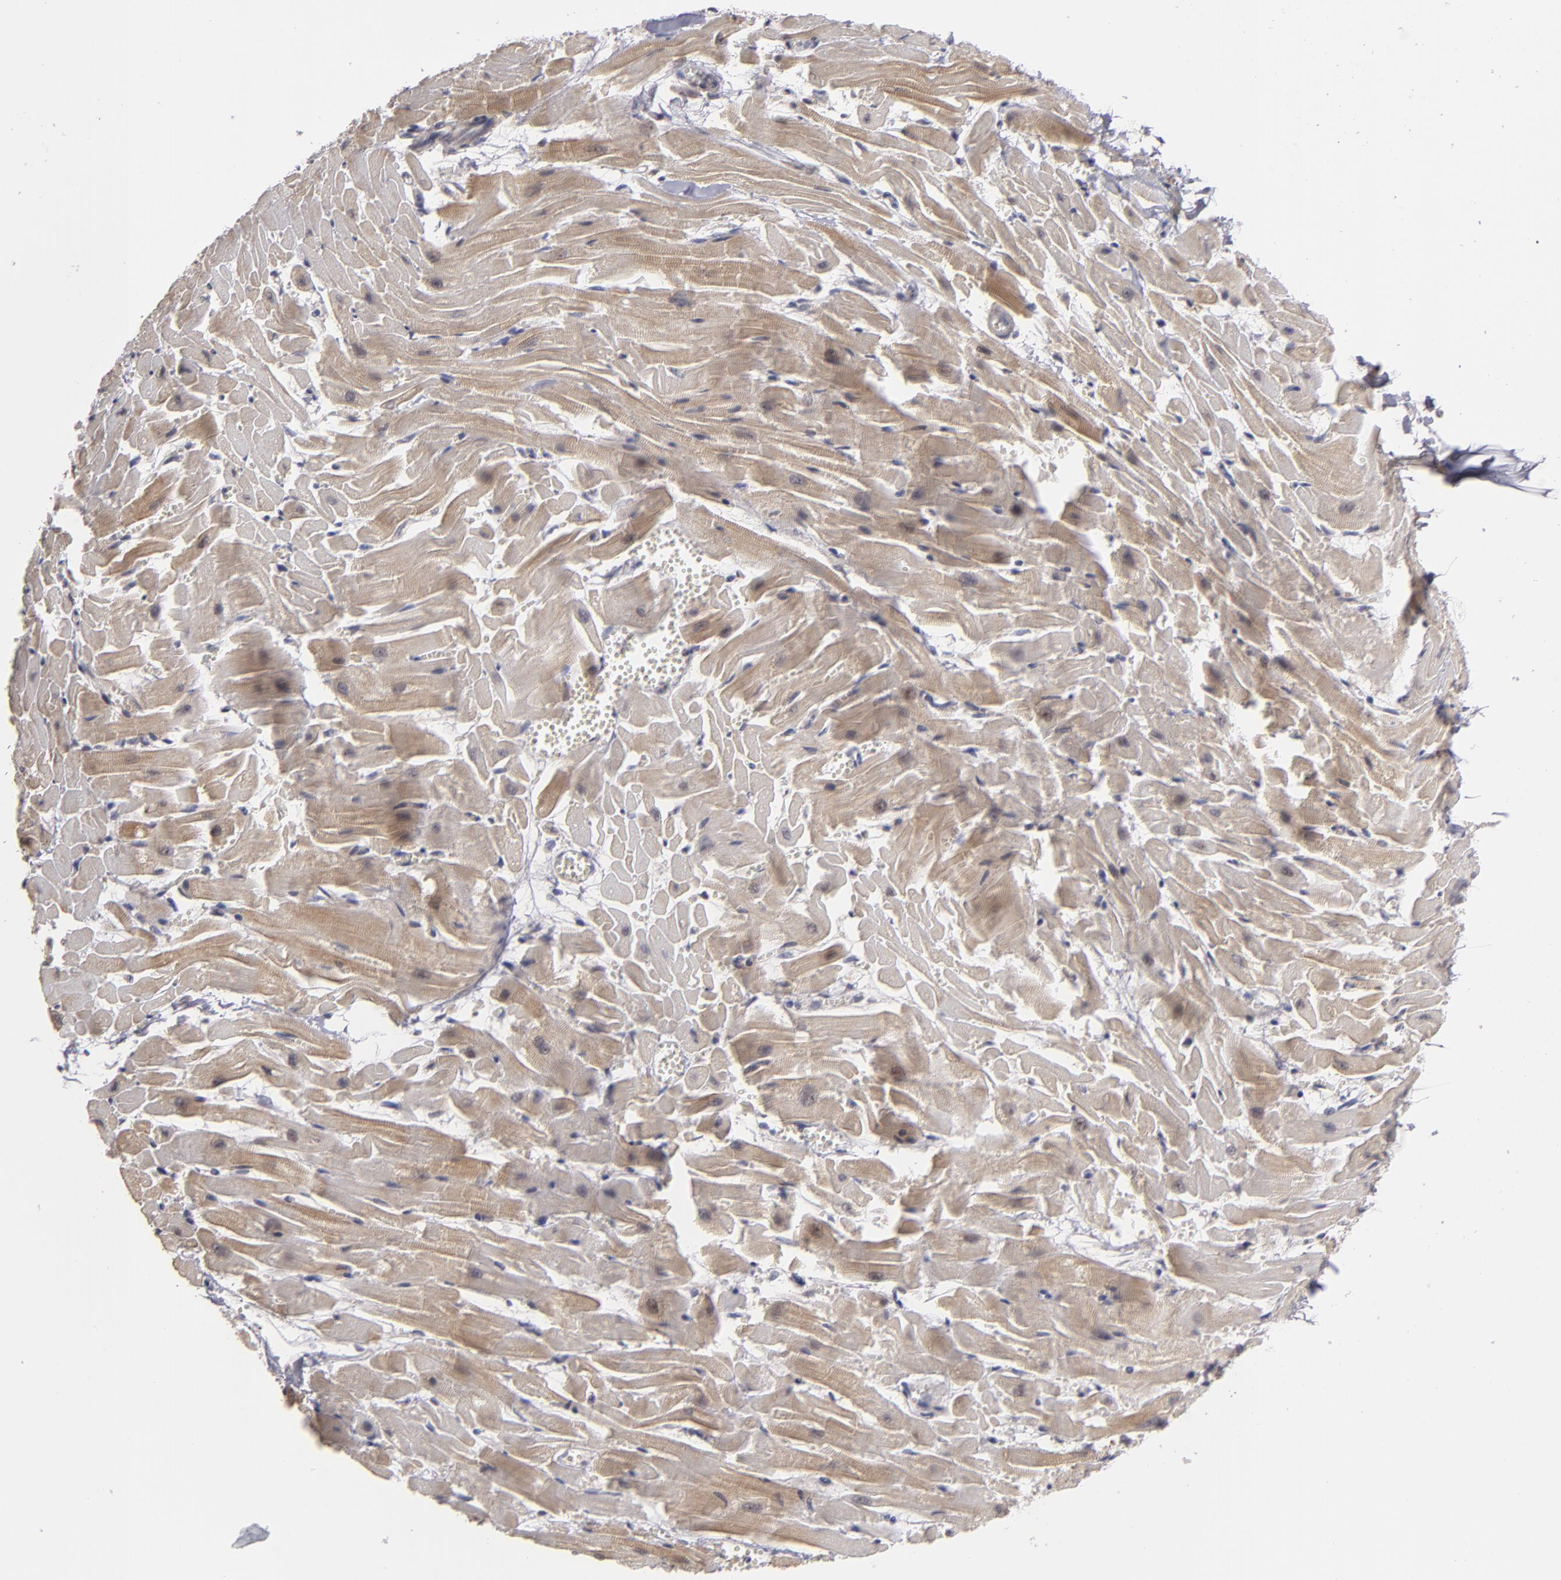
{"staining": {"intensity": "weak", "quantity": ">75%", "location": "cytoplasmic/membranous"}, "tissue": "heart muscle", "cell_type": "Cardiomyocytes", "image_type": "normal", "snomed": [{"axis": "morphology", "description": "Normal tissue, NOS"}, {"axis": "topography", "description": "Heart"}], "caption": "DAB immunohistochemical staining of normal heart muscle exhibits weak cytoplasmic/membranous protein staining in about >75% of cardiomyocytes. The protein of interest is shown in brown color, while the nuclei are stained blue.", "gene": "ZNF234", "patient": {"sex": "female", "age": 19}}